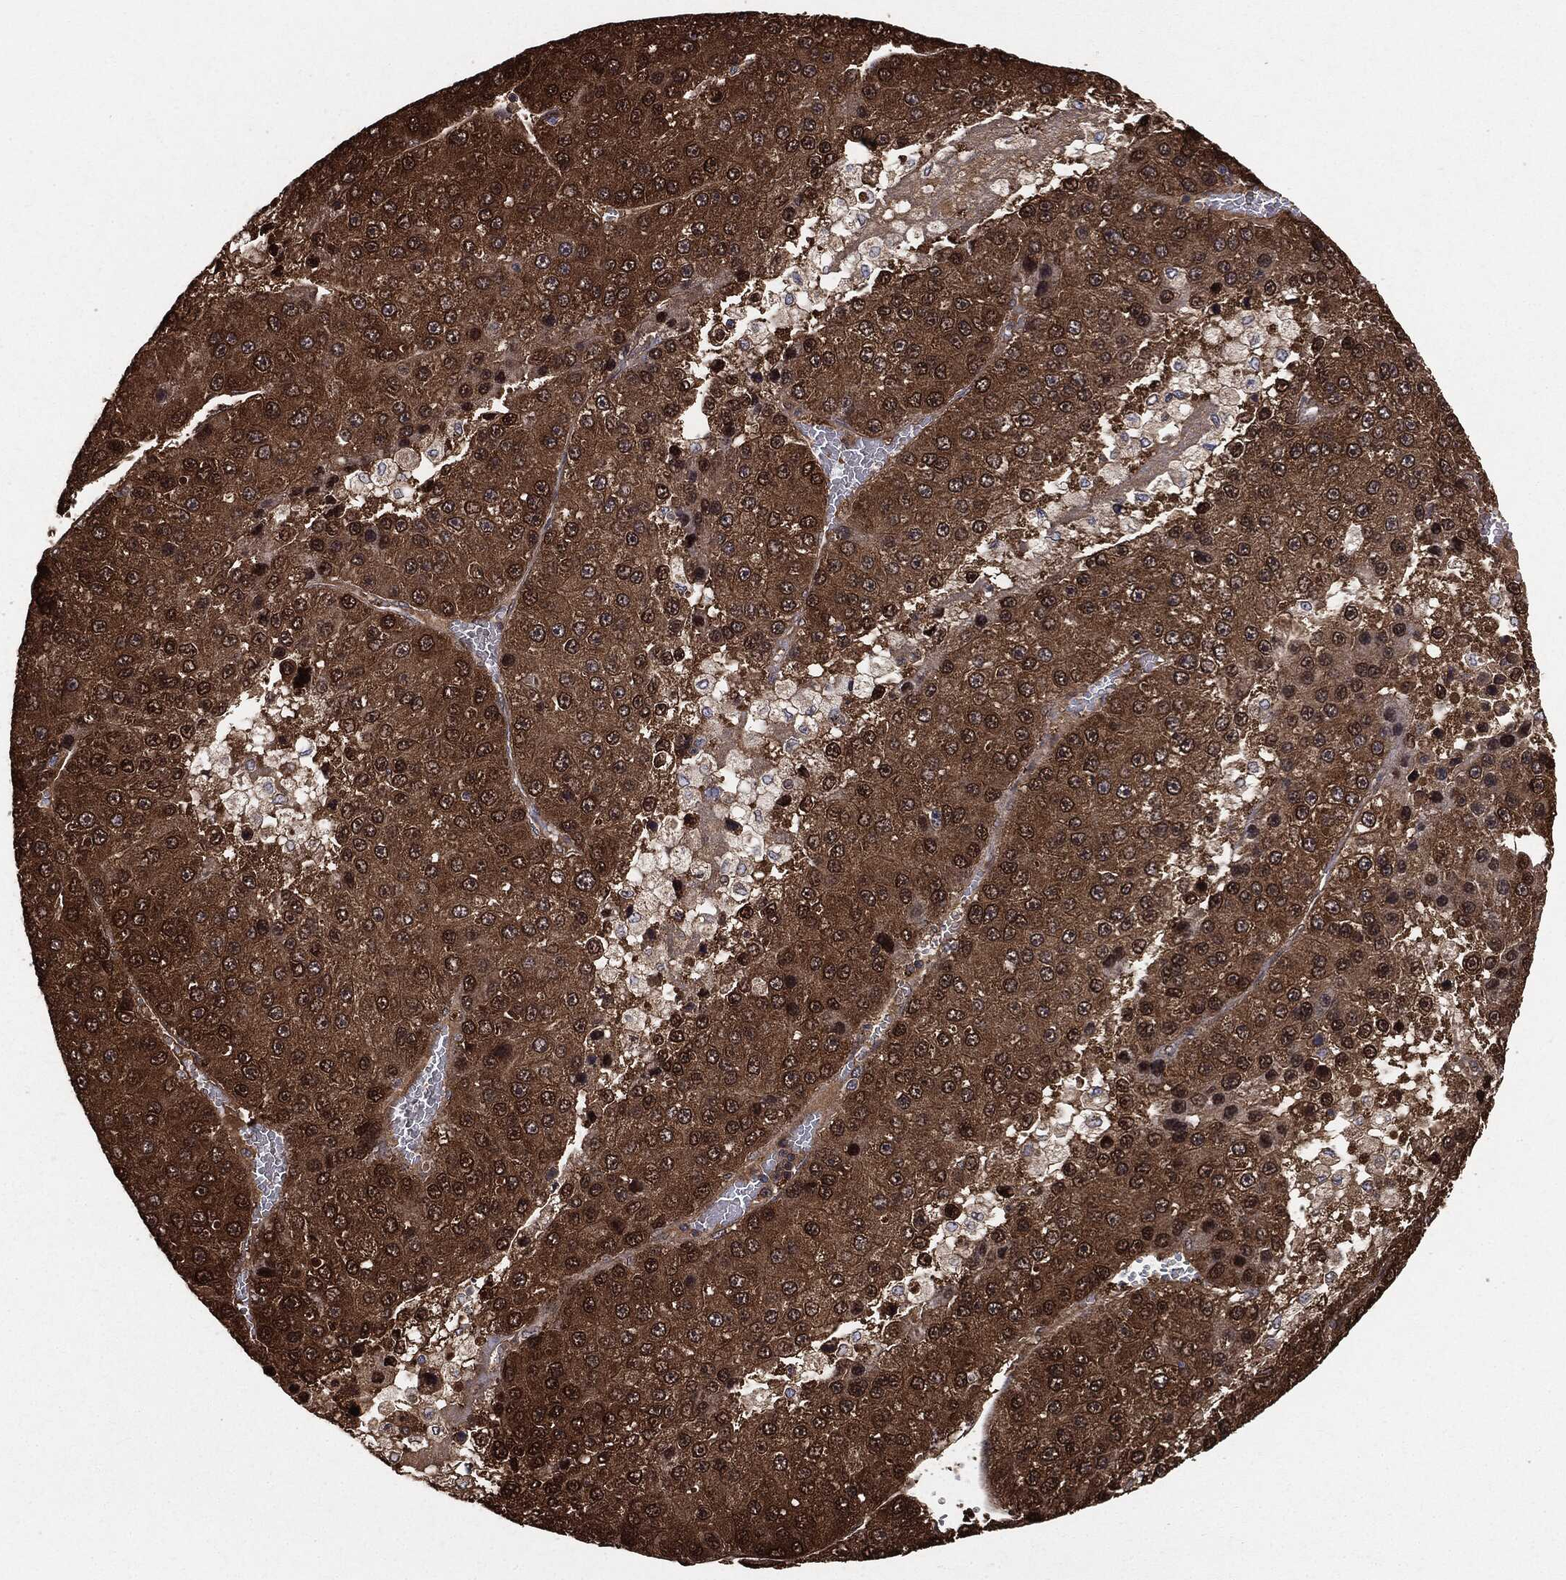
{"staining": {"intensity": "strong", "quantity": ">75%", "location": "cytoplasmic/membranous"}, "tissue": "liver cancer", "cell_type": "Tumor cells", "image_type": "cancer", "snomed": [{"axis": "morphology", "description": "Carcinoma, Hepatocellular, NOS"}, {"axis": "topography", "description": "Liver"}], "caption": "Immunohistochemical staining of human liver cancer reveals strong cytoplasmic/membranous protein staining in about >75% of tumor cells.", "gene": "NME1", "patient": {"sex": "female", "age": 73}}